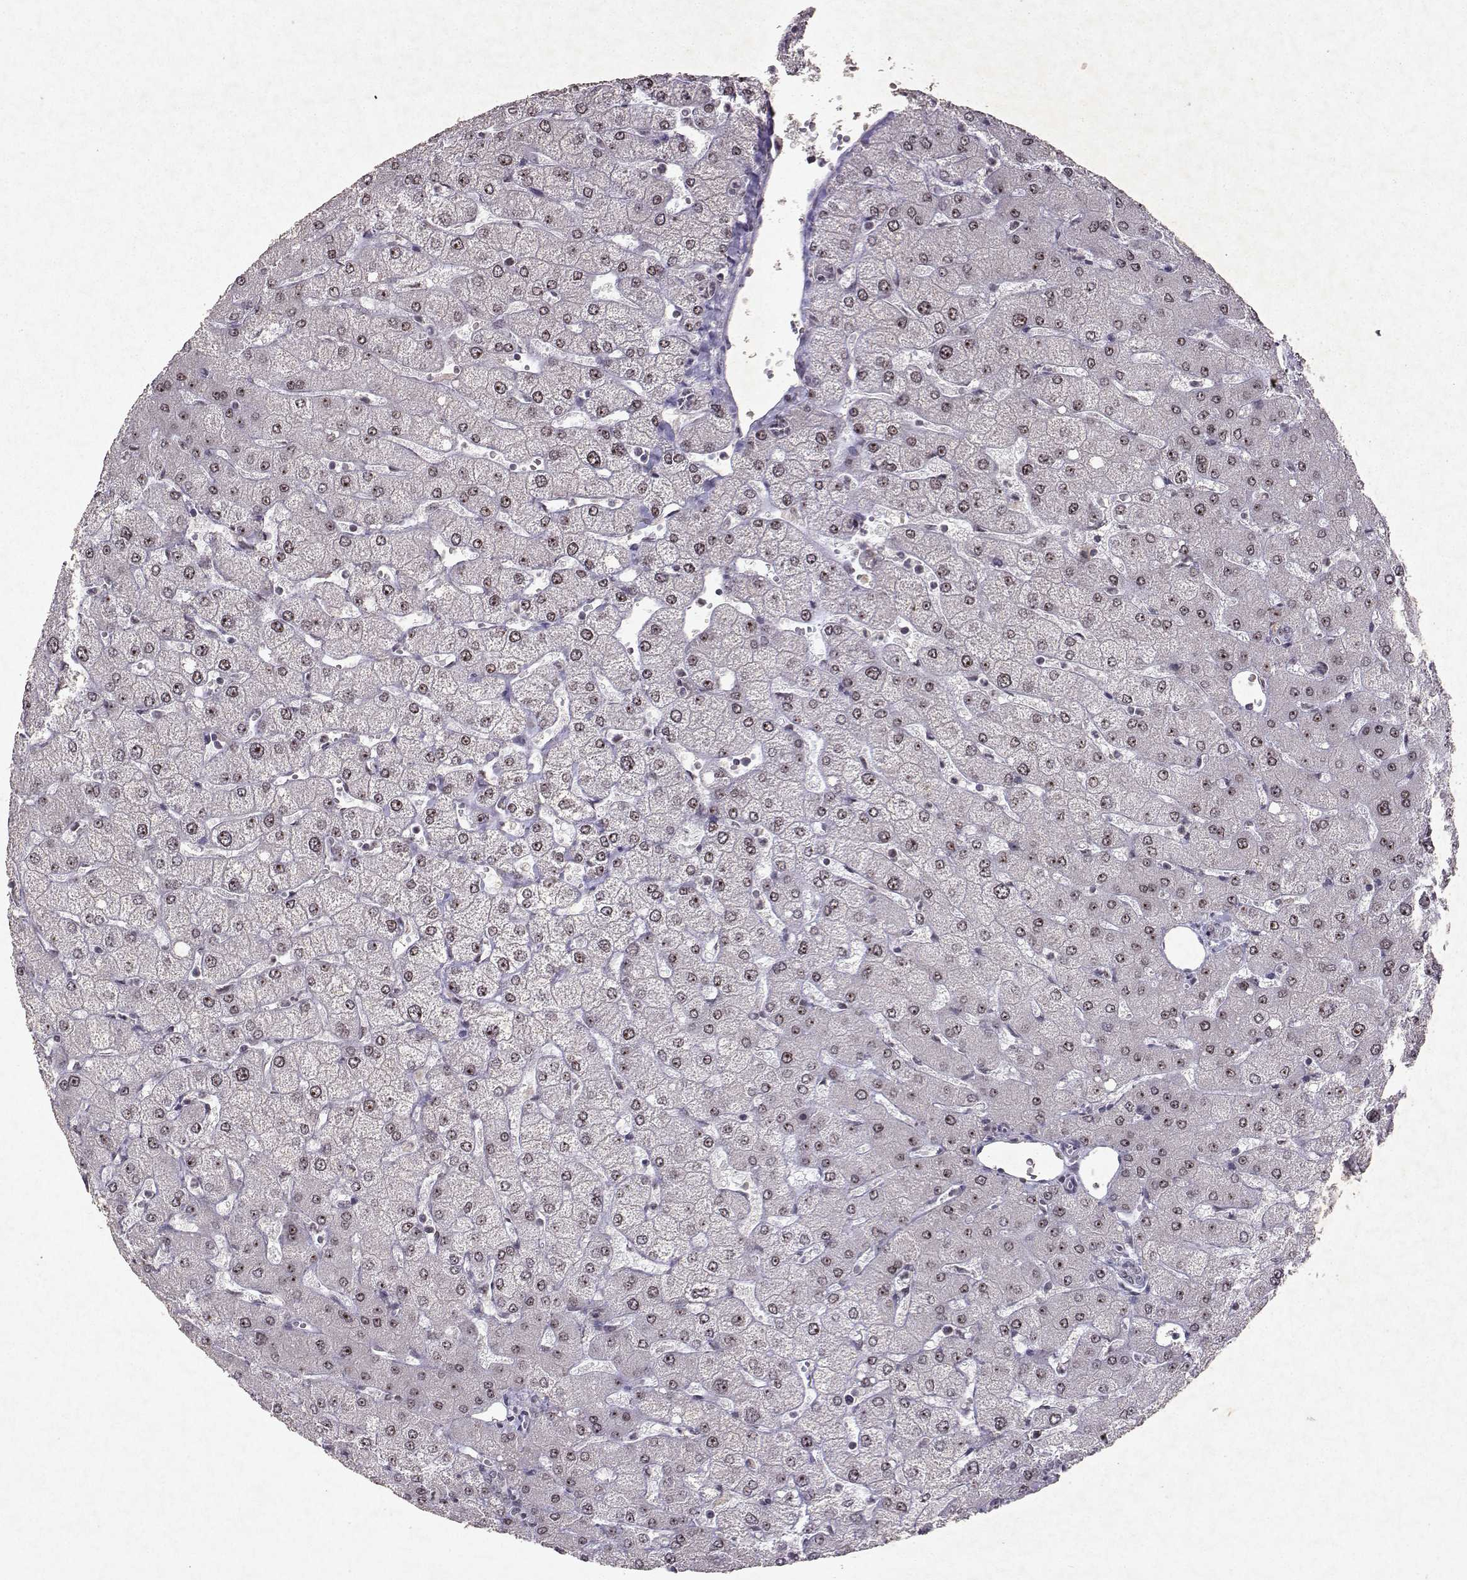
{"staining": {"intensity": "negative", "quantity": "none", "location": "none"}, "tissue": "liver", "cell_type": "Cholangiocytes", "image_type": "normal", "snomed": [{"axis": "morphology", "description": "Normal tissue, NOS"}, {"axis": "topography", "description": "Liver"}], "caption": "This photomicrograph is of normal liver stained with immunohistochemistry to label a protein in brown with the nuclei are counter-stained blue. There is no positivity in cholangiocytes. (DAB IHC with hematoxylin counter stain).", "gene": "DDX56", "patient": {"sex": "female", "age": 54}}